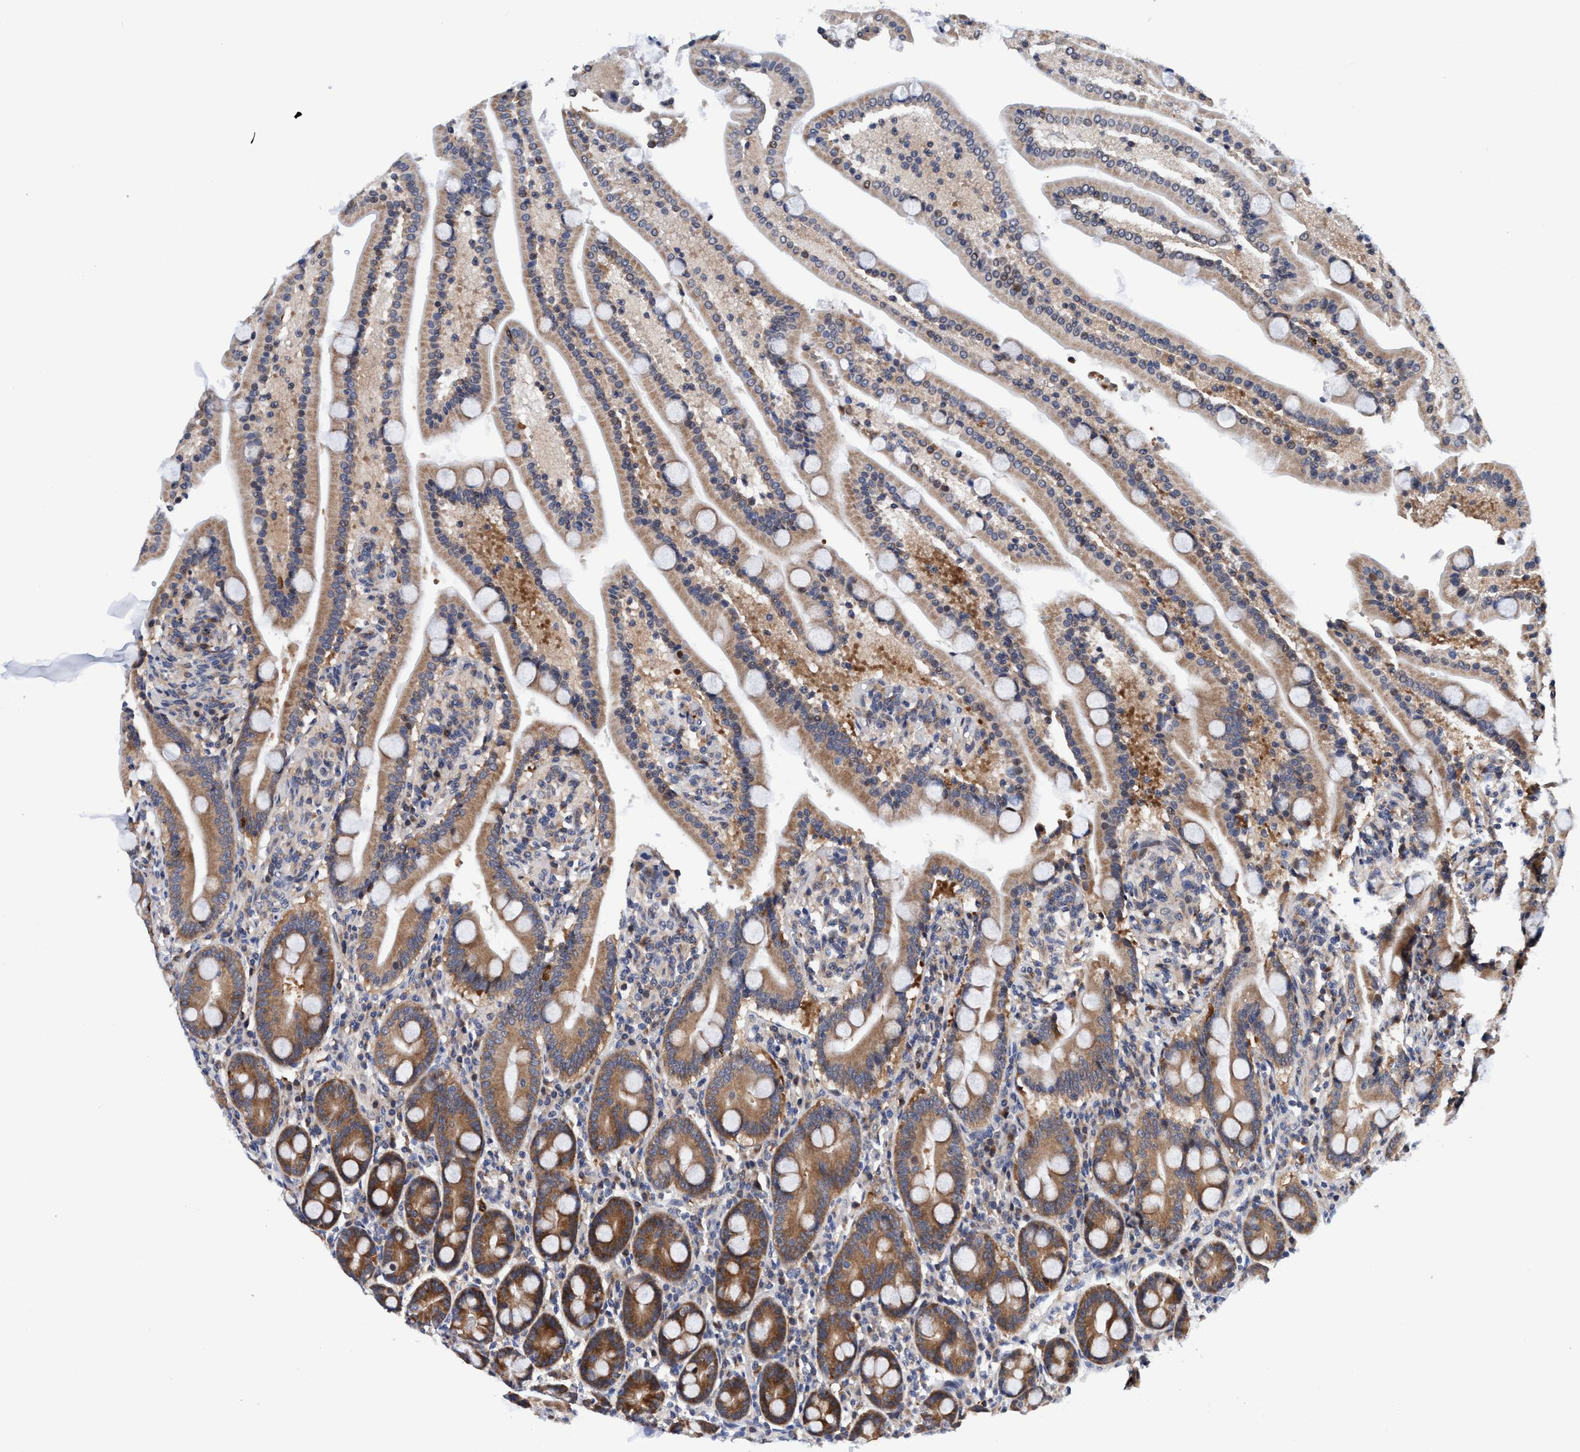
{"staining": {"intensity": "moderate", "quantity": ">75%", "location": "cytoplasmic/membranous"}, "tissue": "duodenum", "cell_type": "Glandular cells", "image_type": "normal", "snomed": [{"axis": "morphology", "description": "Normal tissue, NOS"}, {"axis": "topography", "description": "Duodenum"}], "caption": "Moderate cytoplasmic/membranous protein staining is present in about >75% of glandular cells in duodenum.", "gene": "AGAP2", "patient": {"sex": "male", "age": 54}}